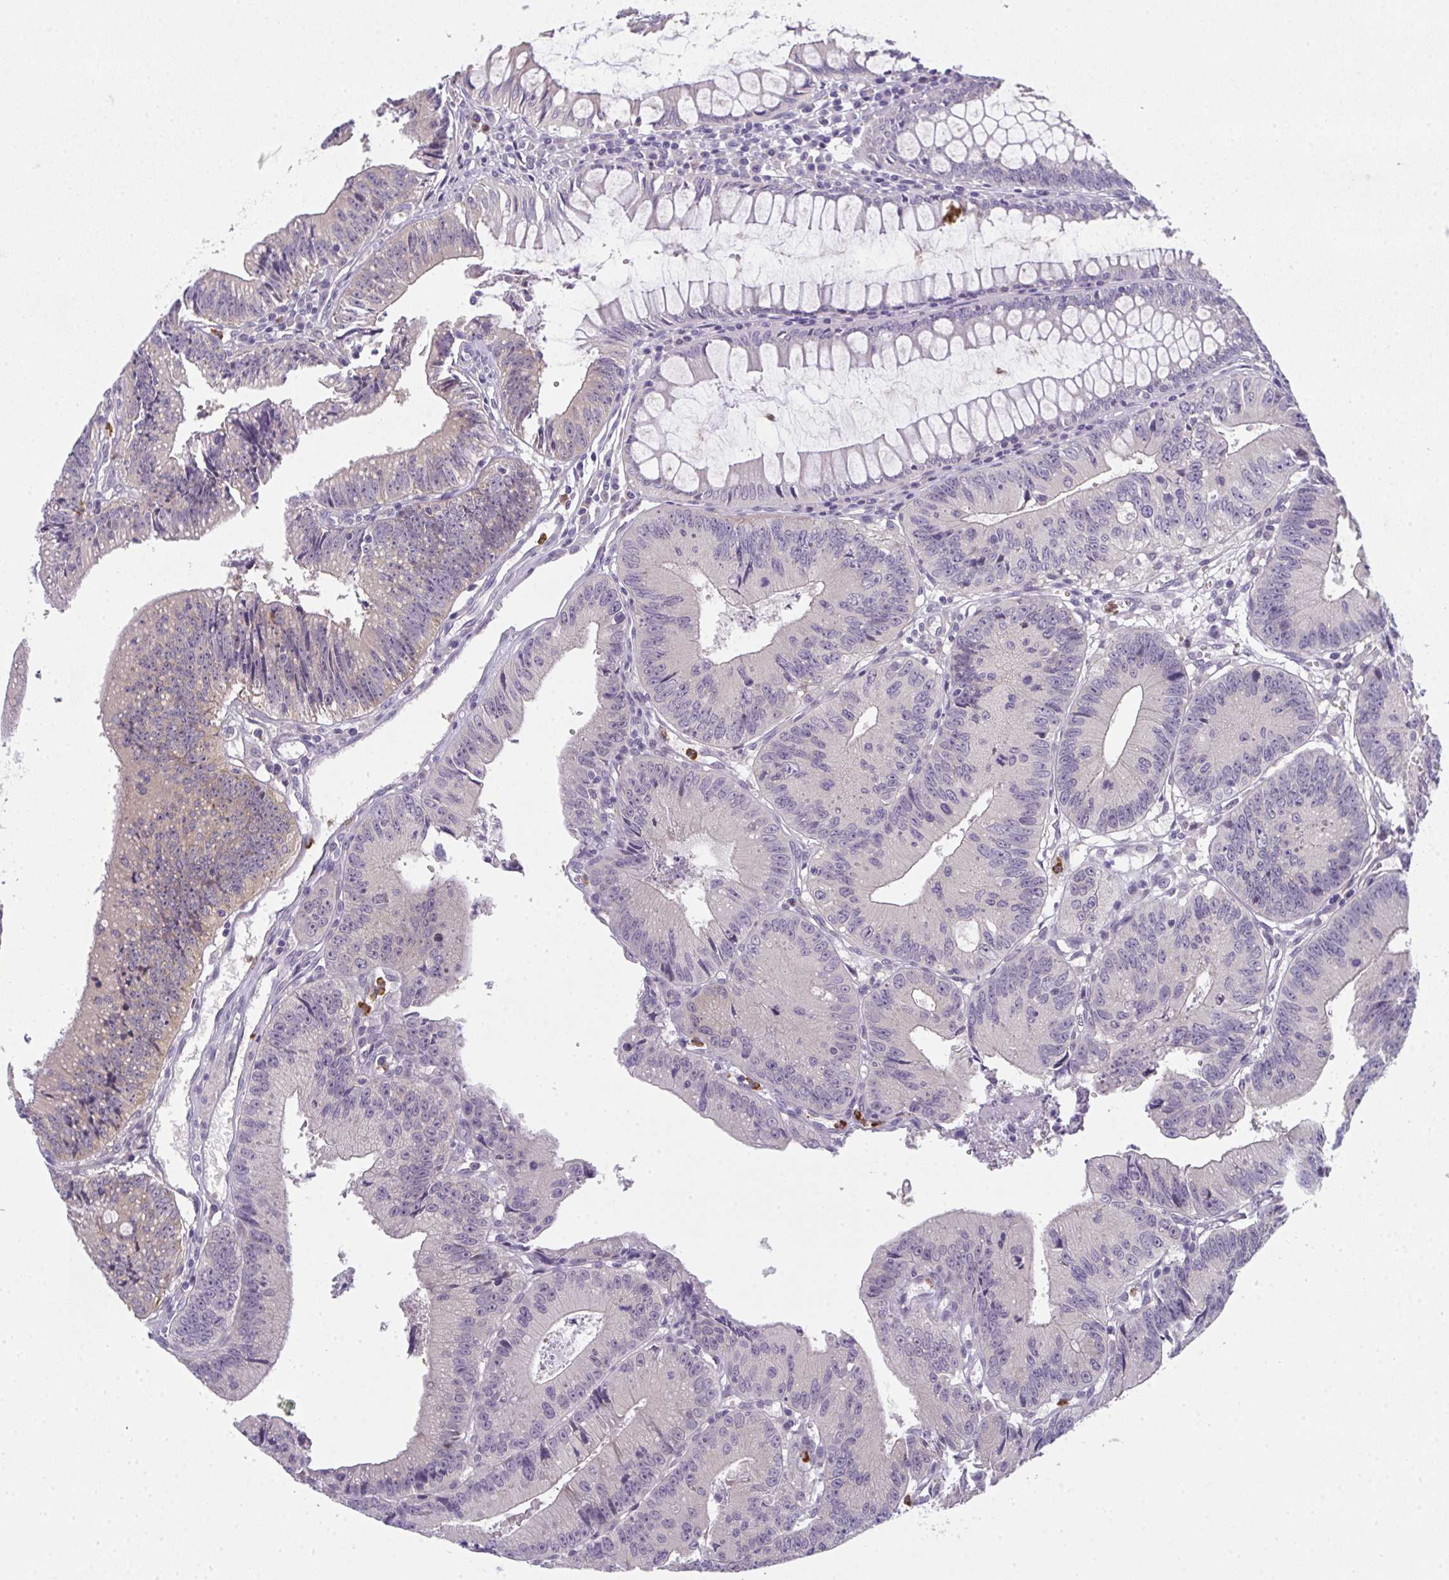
{"staining": {"intensity": "negative", "quantity": "none", "location": "none"}, "tissue": "colorectal cancer", "cell_type": "Tumor cells", "image_type": "cancer", "snomed": [{"axis": "morphology", "description": "Adenocarcinoma, NOS"}, {"axis": "topography", "description": "Rectum"}], "caption": "High magnification brightfield microscopy of colorectal cancer (adenocarcinoma) stained with DAB (3,3'-diaminobenzidine) (brown) and counterstained with hematoxylin (blue): tumor cells show no significant positivity.", "gene": "RIOK1", "patient": {"sex": "female", "age": 81}}